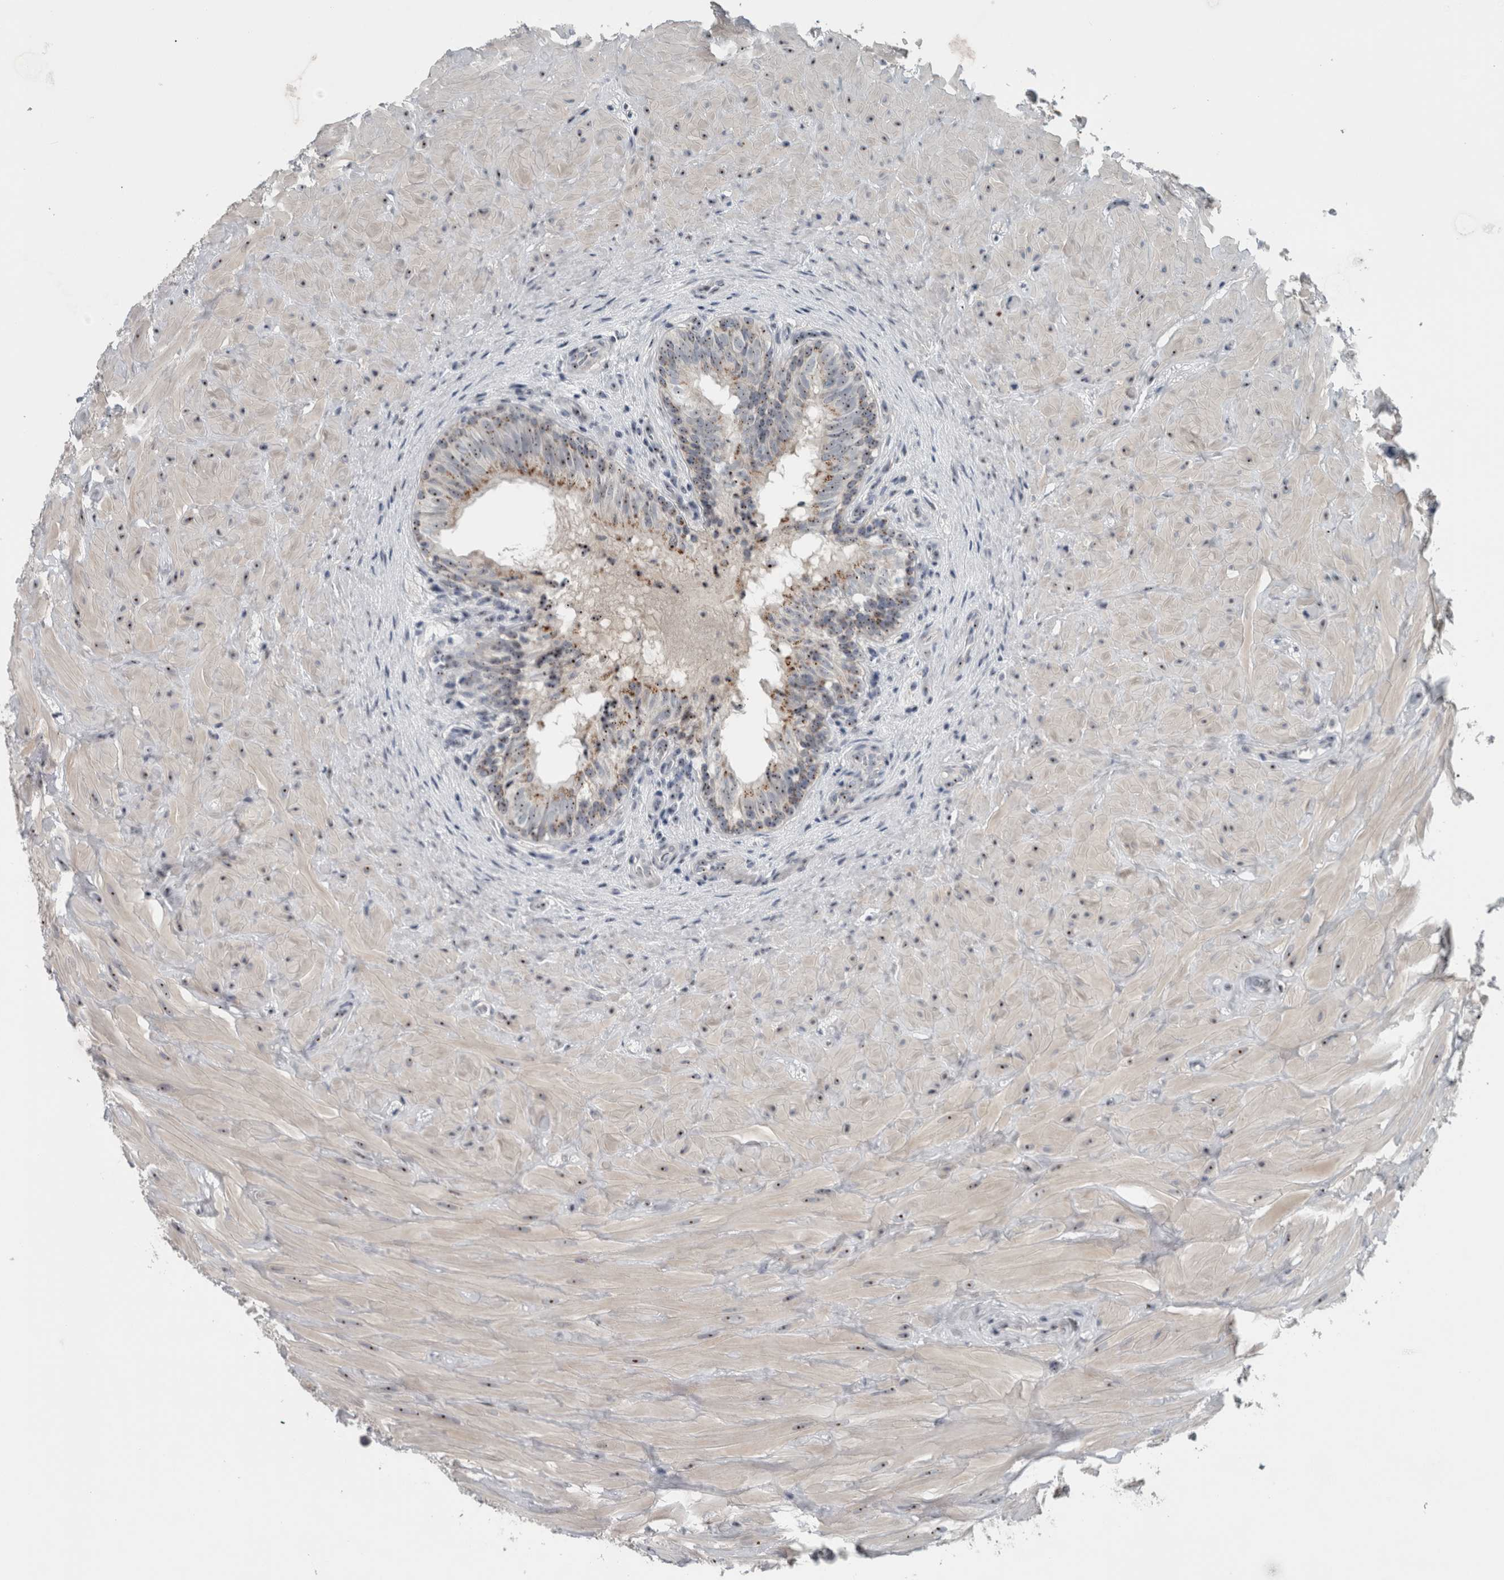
{"staining": {"intensity": "weak", "quantity": ">75%", "location": "nuclear"}, "tissue": "epididymis", "cell_type": "Glandular cells", "image_type": "normal", "snomed": [{"axis": "morphology", "description": "Normal tissue, NOS"}, {"axis": "topography", "description": "Soft tissue"}, {"axis": "topography", "description": "Epididymis"}], "caption": "High-magnification brightfield microscopy of normal epididymis stained with DAB (brown) and counterstained with hematoxylin (blue). glandular cells exhibit weak nuclear positivity is present in about>75% of cells.", "gene": "UTP6", "patient": {"sex": "male", "age": 26}}